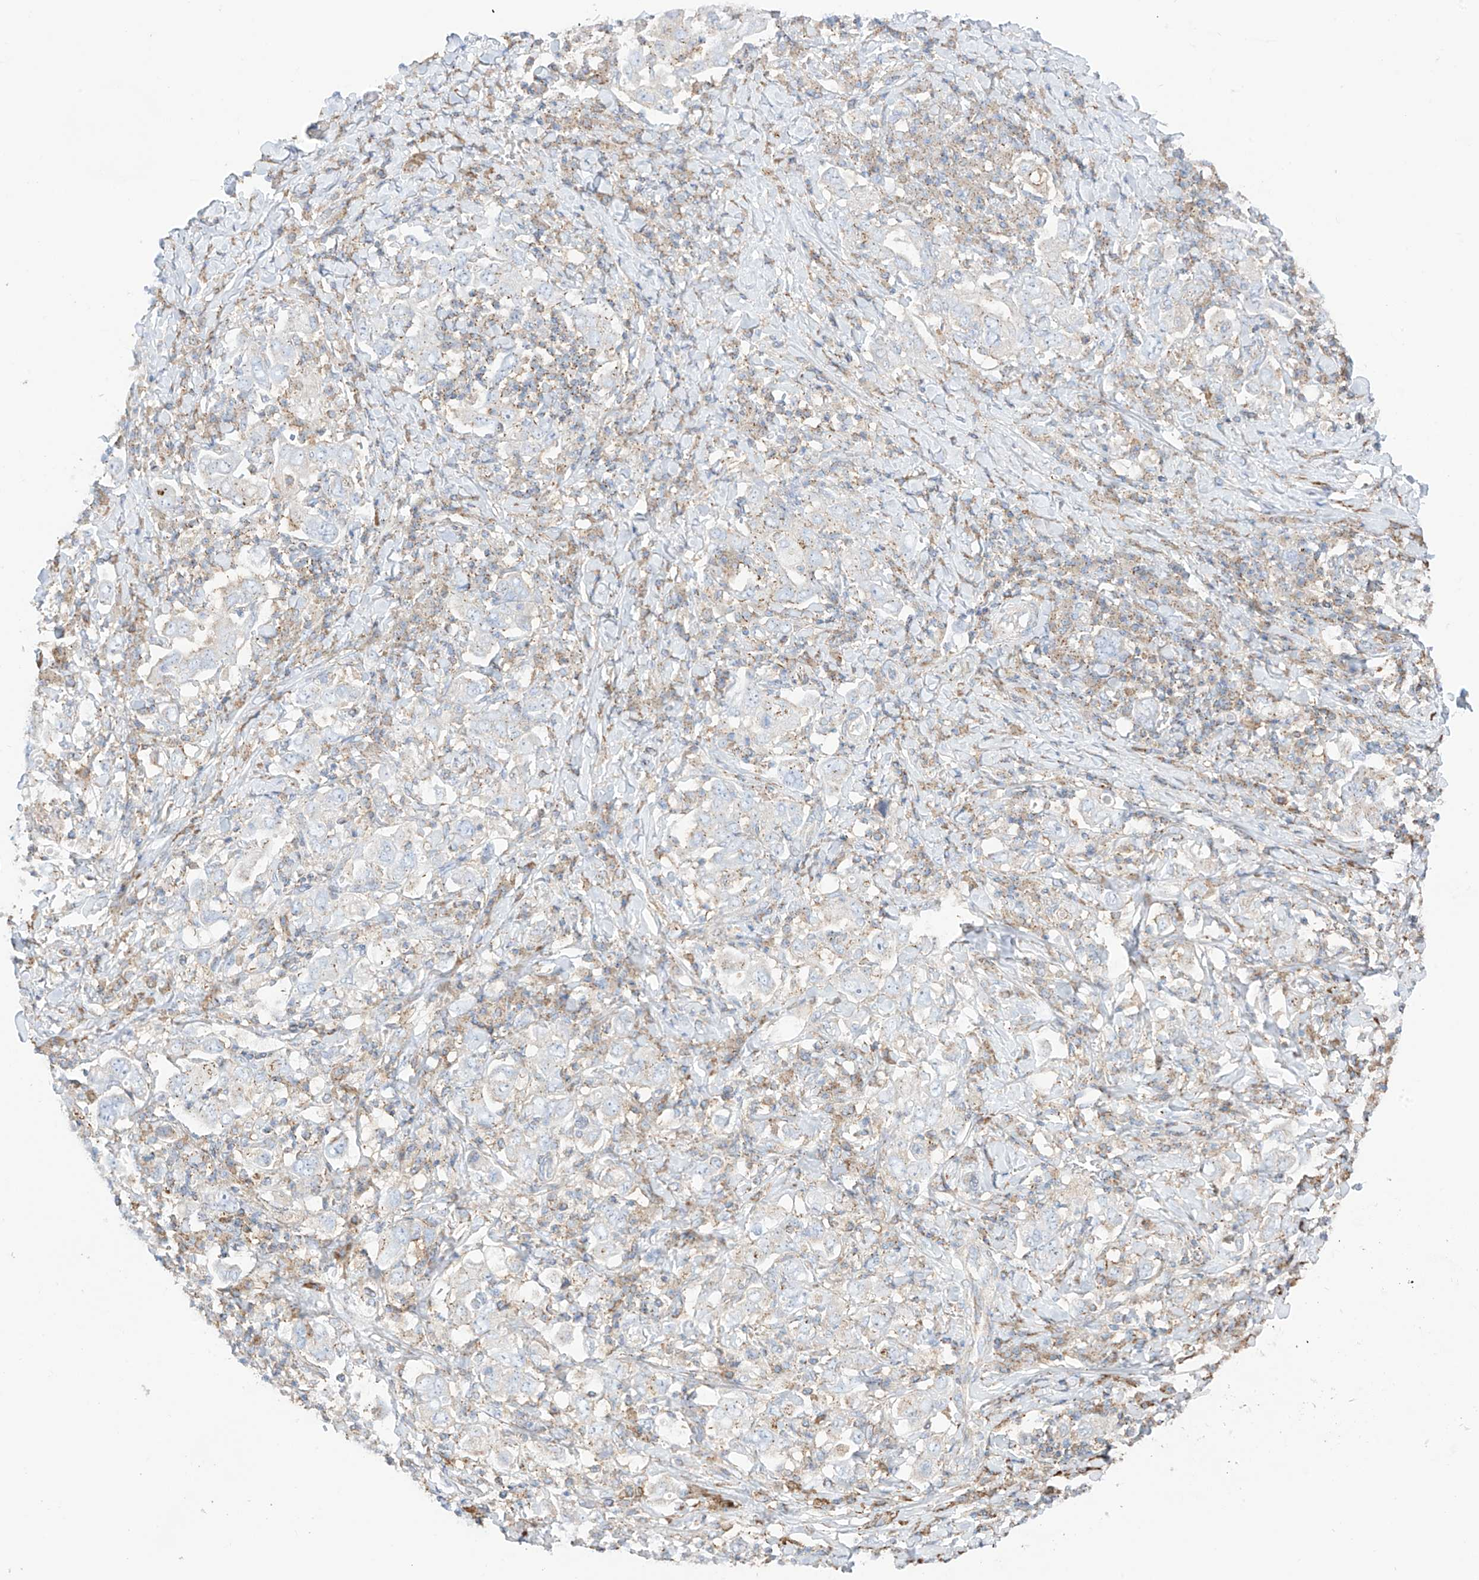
{"staining": {"intensity": "negative", "quantity": "none", "location": "none"}, "tissue": "stomach cancer", "cell_type": "Tumor cells", "image_type": "cancer", "snomed": [{"axis": "morphology", "description": "Adenocarcinoma, NOS"}, {"axis": "topography", "description": "Stomach, upper"}], "caption": "IHC photomicrograph of neoplastic tissue: stomach cancer stained with DAB (3,3'-diaminobenzidine) demonstrates no significant protein staining in tumor cells. The staining is performed using DAB (3,3'-diaminobenzidine) brown chromogen with nuclei counter-stained in using hematoxylin.", "gene": "XKR3", "patient": {"sex": "male", "age": 62}}